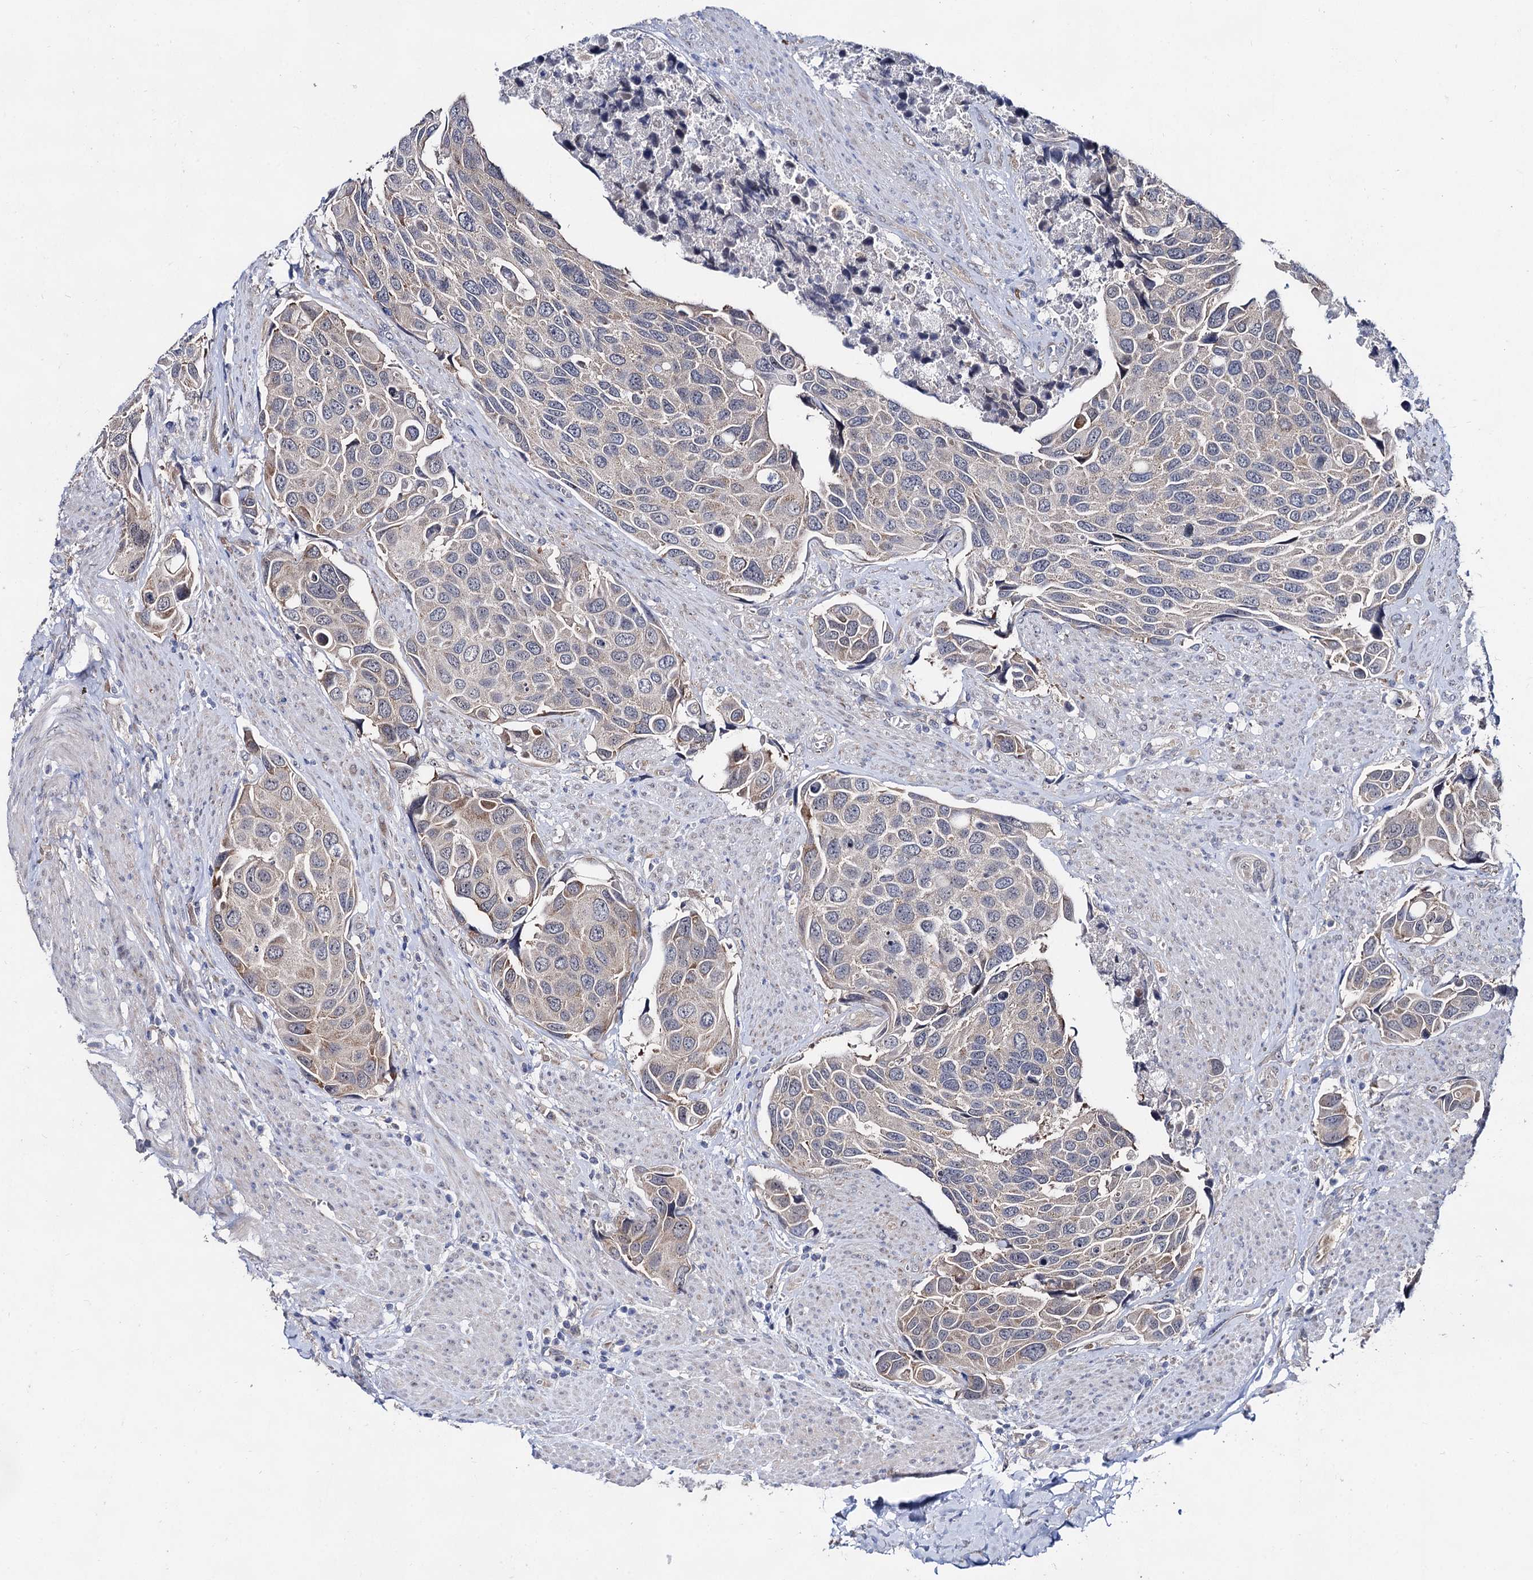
{"staining": {"intensity": "negative", "quantity": "none", "location": "none"}, "tissue": "urothelial cancer", "cell_type": "Tumor cells", "image_type": "cancer", "snomed": [{"axis": "morphology", "description": "Urothelial carcinoma, High grade"}, {"axis": "topography", "description": "Urinary bladder"}], "caption": "A histopathology image of human urothelial carcinoma (high-grade) is negative for staining in tumor cells.", "gene": "CAPRIN2", "patient": {"sex": "male", "age": 74}}